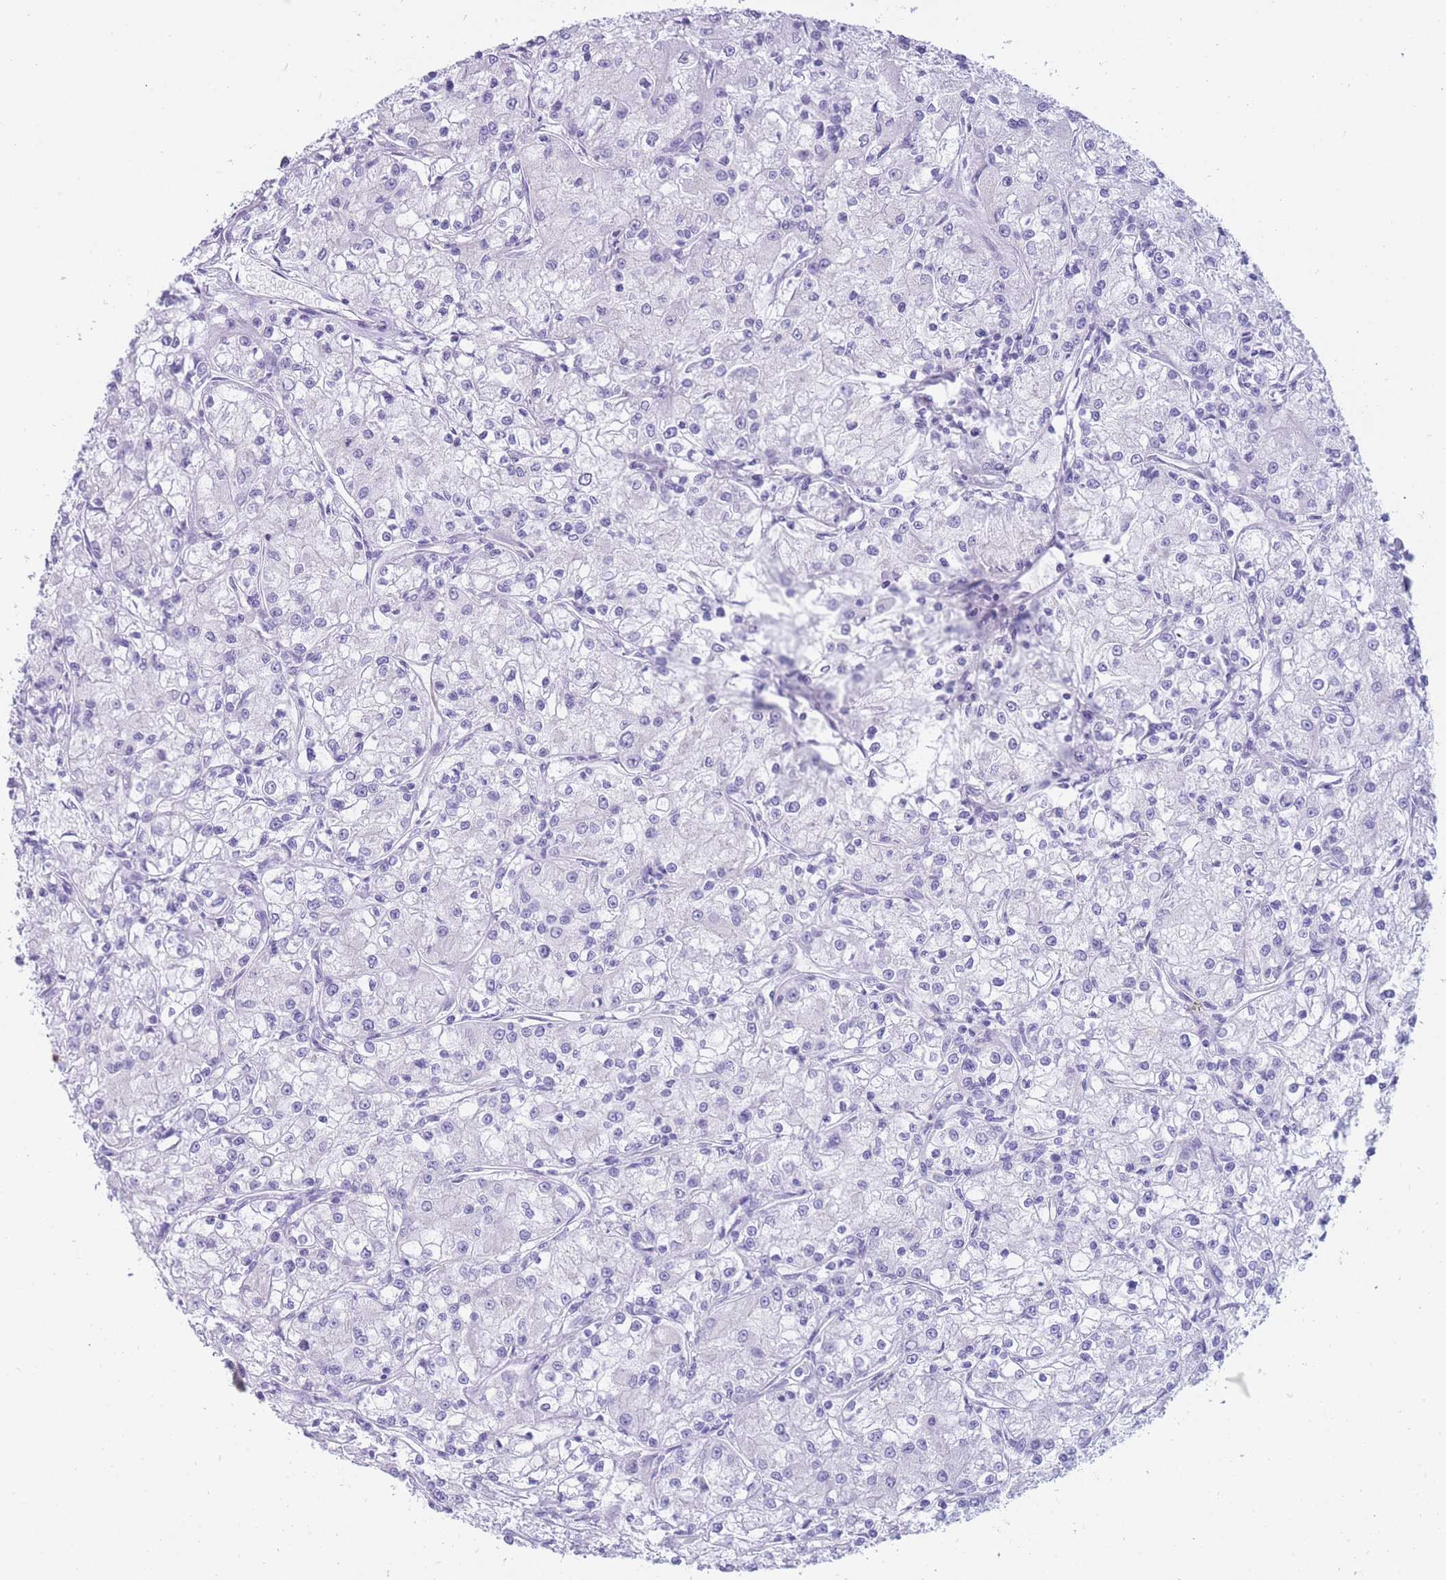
{"staining": {"intensity": "negative", "quantity": "none", "location": "none"}, "tissue": "renal cancer", "cell_type": "Tumor cells", "image_type": "cancer", "snomed": [{"axis": "morphology", "description": "Adenocarcinoma, NOS"}, {"axis": "topography", "description": "Kidney"}], "caption": "There is no significant positivity in tumor cells of renal cancer. Nuclei are stained in blue.", "gene": "MTSS2", "patient": {"sex": "female", "age": 59}}